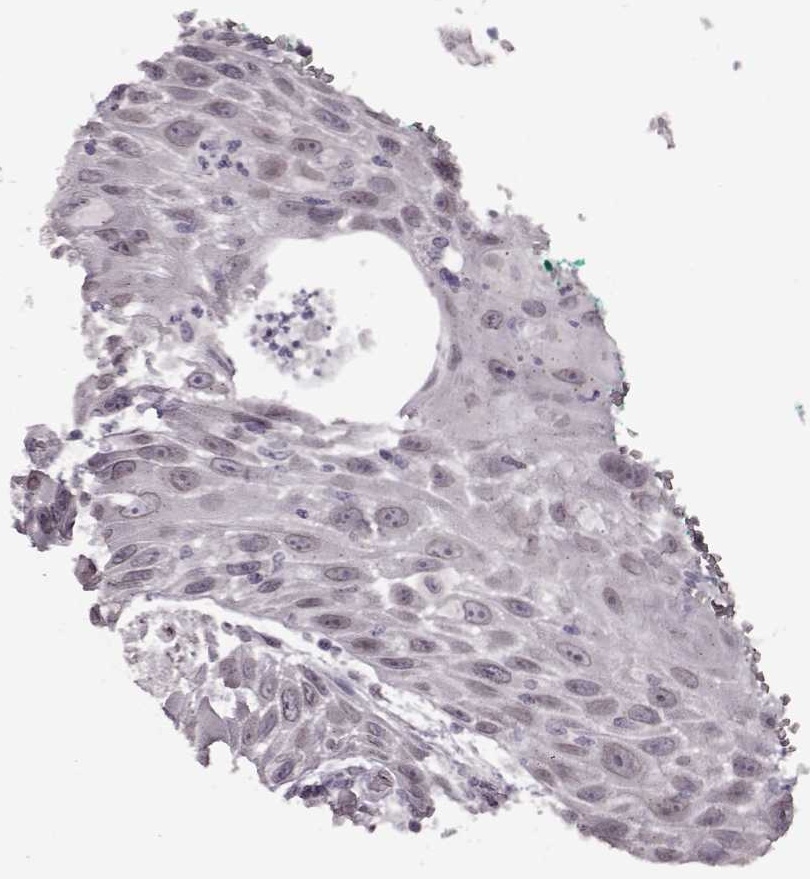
{"staining": {"intensity": "negative", "quantity": "none", "location": "none"}, "tissue": "head and neck cancer", "cell_type": "Tumor cells", "image_type": "cancer", "snomed": [{"axis": "morphology", "description": "Squamous cell carcinoma, NOS"}, {"axis": "topography", "description": "Head-Neck"}], "caption": "Tumor cells are negative for protein expression in human head and neck cancer (squamous cell carcinoma).", "gene": "STX1B", "patient": {"sex": "male", "age": 69}}